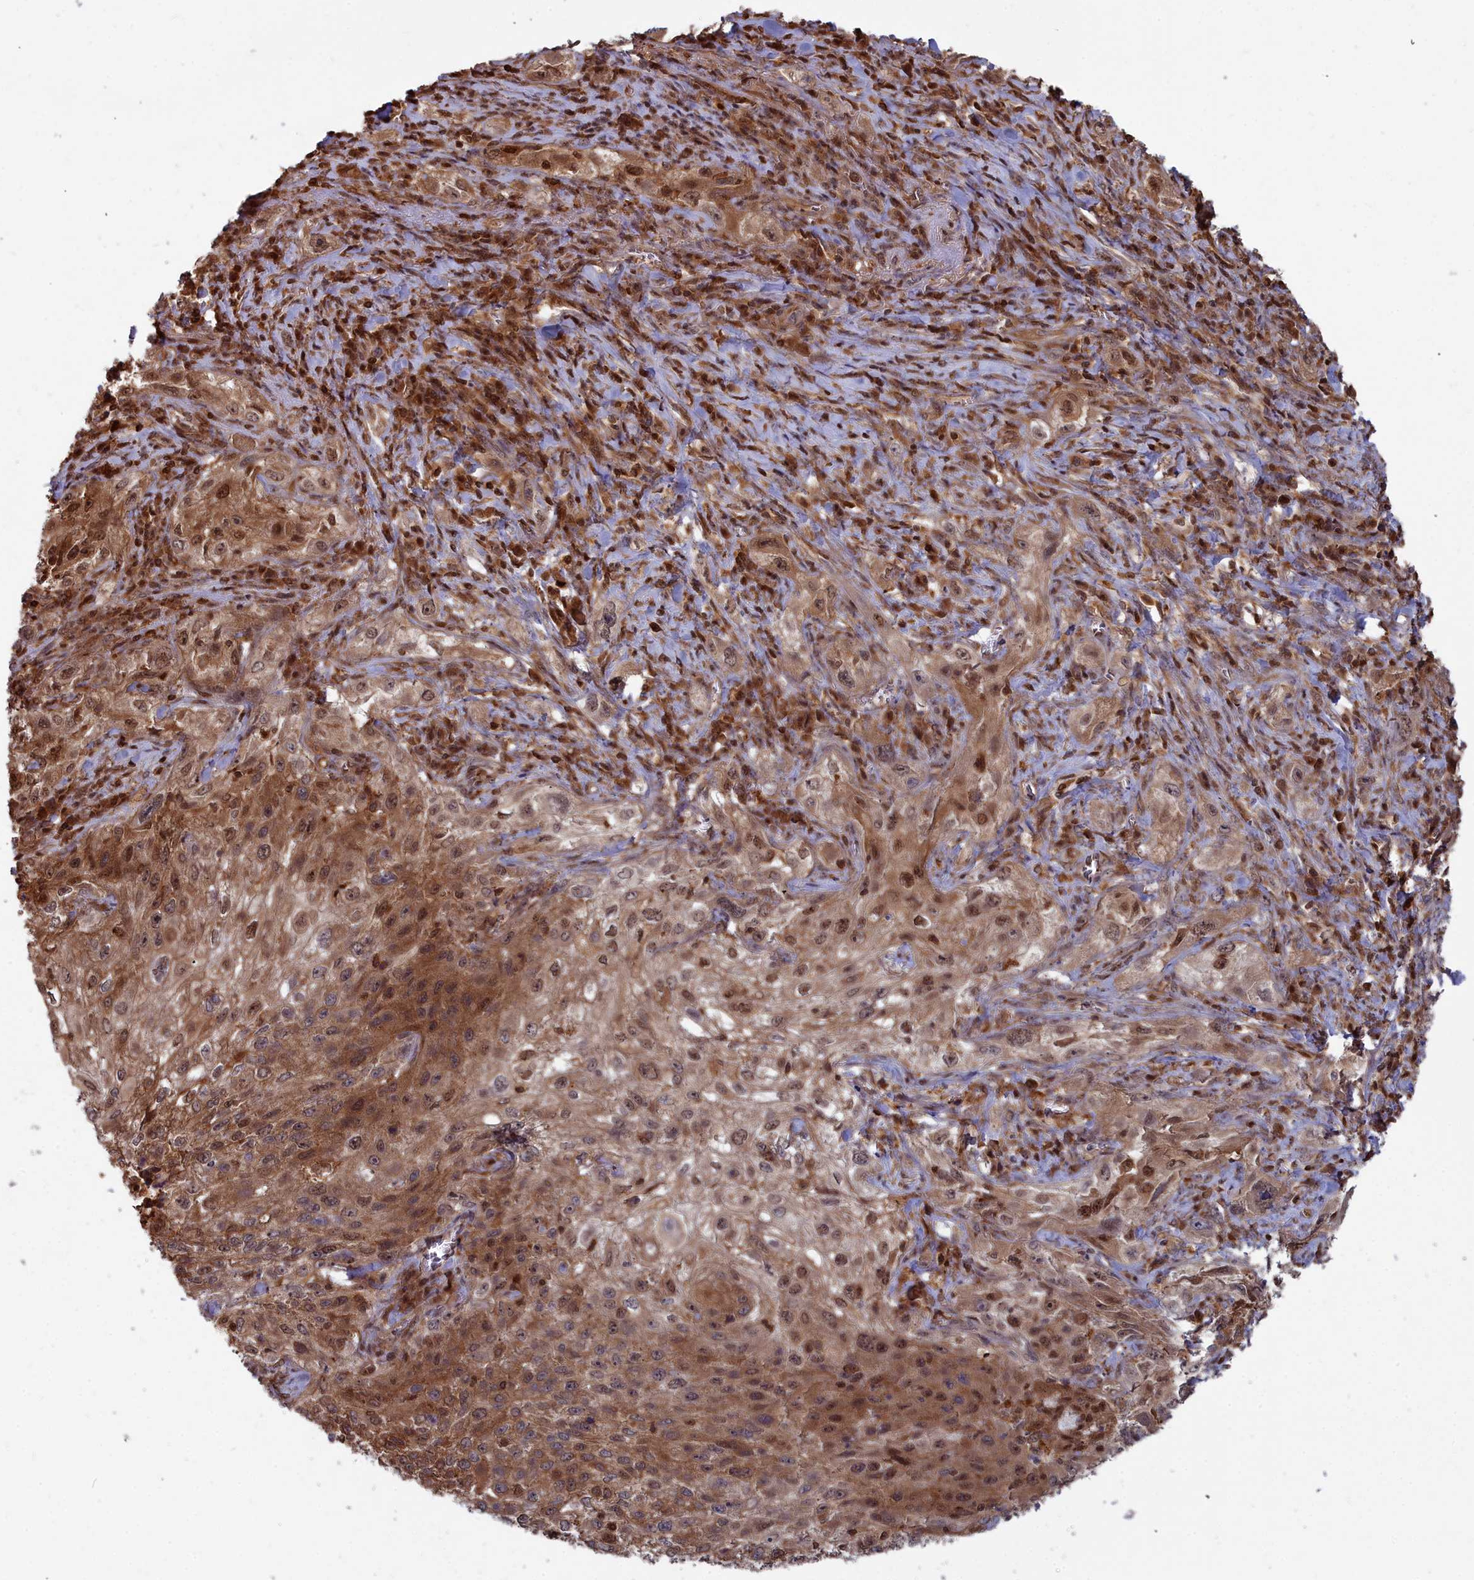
{"staining": {"intensity": "moderate", "quantity": ">75%", "location": "cytoplasmic/membranous,nuclear"}, "tissue": "lung cancer", "cell_type": "Tumor cells", "image_type": "cancer", "snomed": [{"axis": "morphology", "description": "Squamous cell carcinoma, NOS"}, {"axis": "topography", "description": "Lung"}], "caption": "Human squamous cell carcinoma (lung) stained for a protein (brown) displays moderate cytoplasmic/membranous and nuclear positive staining in approximately >75% of tumor cells.", "gene": "GFRA2", "patient": {"sex": "female", "age": 69}}